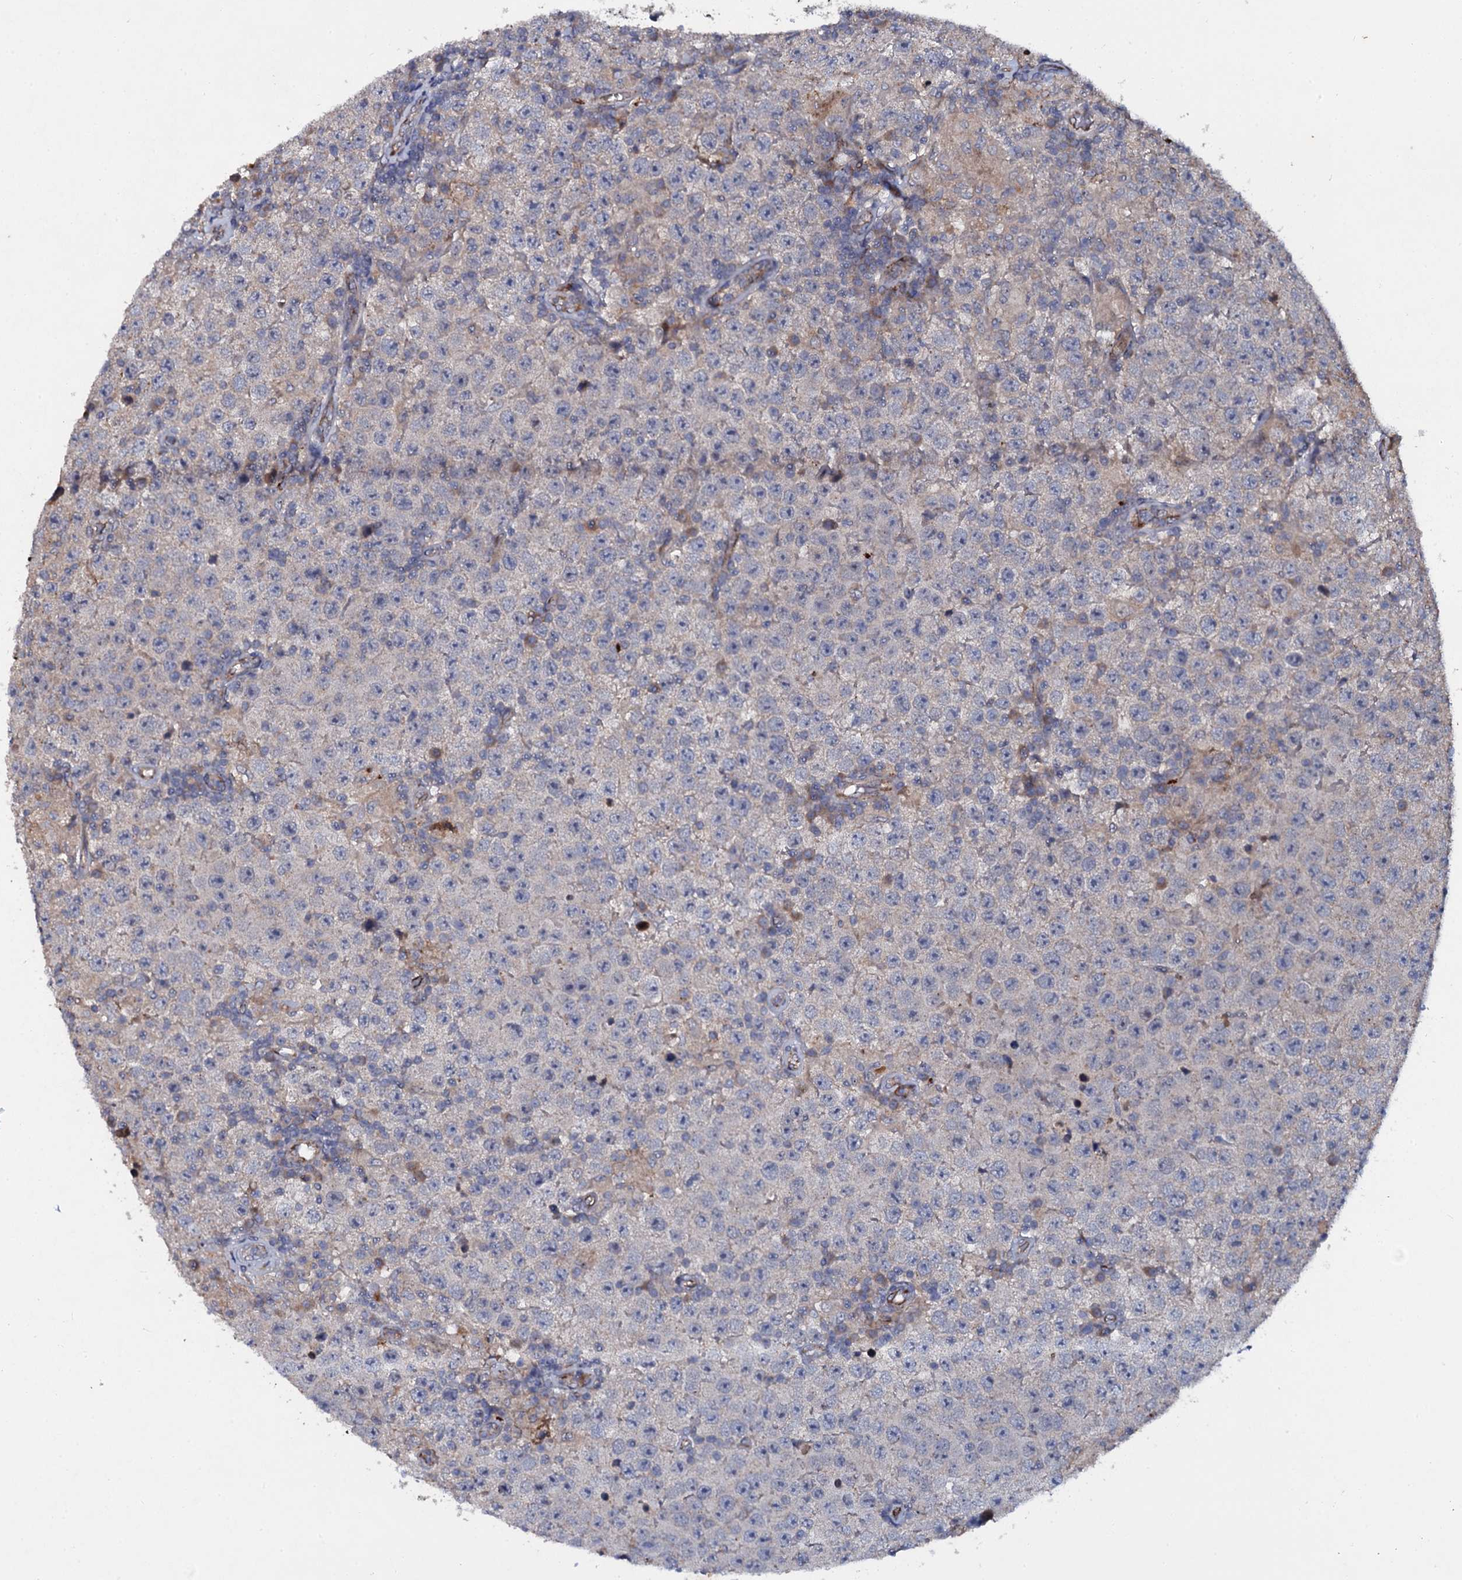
{"staining": {"intensity": "weak", "quantity": "<25%", "location": "cytoplasmic/membranous"}, "tissue": "testis cancer", "cell_type": "Tumor cells", "image_type": "cancer", "snomed": [{"axis": "morphology", "description": "Normal tissue, NOS"}, {"axis": "morphology", "description": "Urothelial carcinoma, High grade"}, {"axis": "morphology", "description": "Seminoma, NOS"}, {"axis": "morphology", "description": "Carcinoma, Embryonal, NOS"}, {"axis": "topography", "description": "Urinary bladder"}, {"axis": "topography", "description": "Testis"}], "caption": "A photomicrograph of human embryonal carcinoma (testis) is negative for staining in tumor cells.", "gene": "LRRC28", "patient": {"sex": "male", "age": 41}}